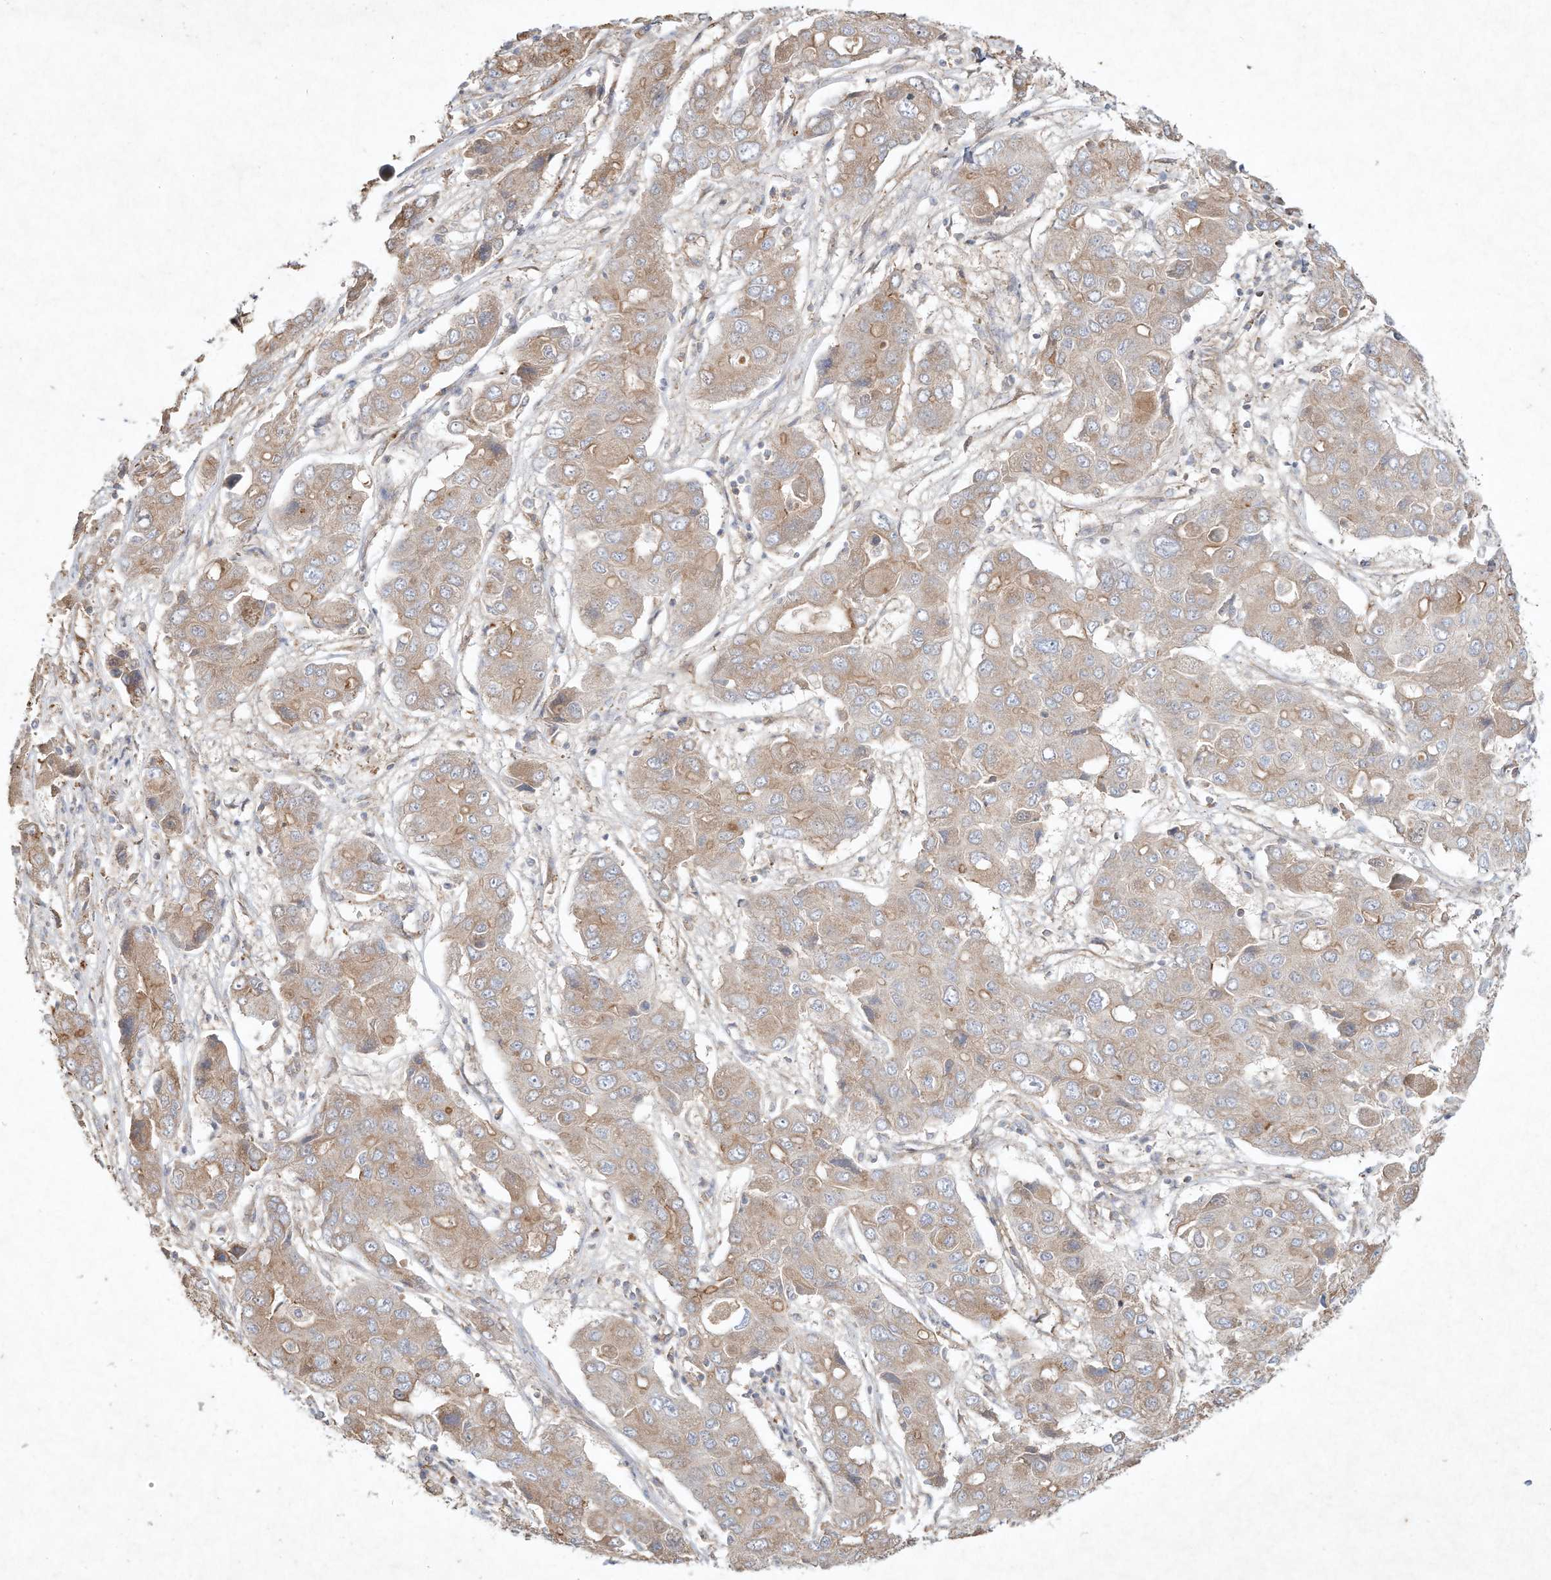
{"staining": {"intensity": "weak", "quantity": ">75%", "location": "cytoplasmic/membranous"}, "tissue": "liver cancer", "cell_type": "Tumor cells", "image_type": "cancer", "snomed": [{"axis": "morphology", "description": "Cholangiocarcinoma"}, {"axis": "topography", "description": "Liver"}], "caption": "A high-resolution micrograph shows immunohistochemistry (IHC) staining of cholangiocarcinoma (liver), which shows weak cytoplasmic/membranous staining in approximately >75% of tumor cells.", "gene": "HTR5A", "patient": {"sex": "male", "age": 67}}